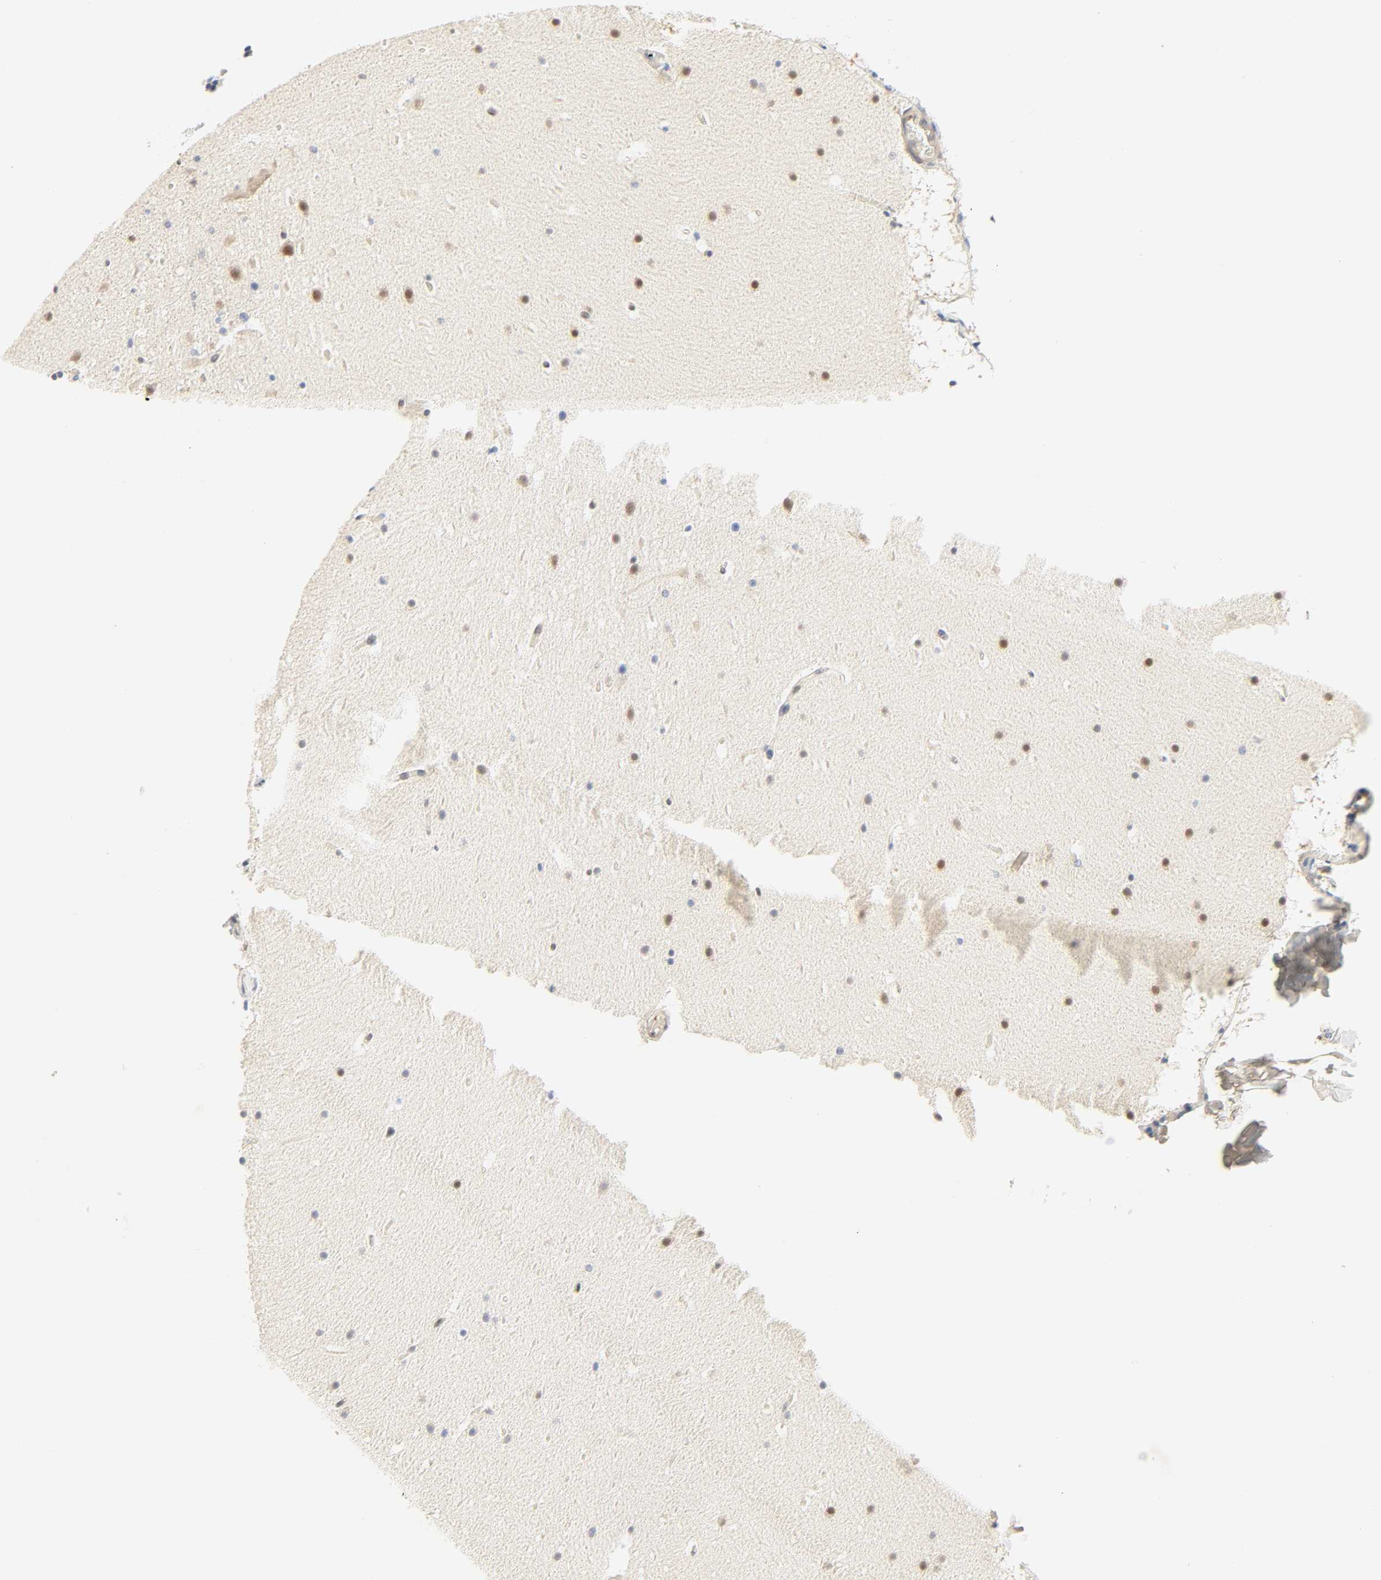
{"staining": {"intensity": "negative", "quantity": "none", "location": "none"}, "tissue": "cerebellum", "cell_type": "Cells in granular layer", "image_type": "normal", "snomed": [{"axis": "morphology", "description": "Normal tissue, NOS"}, {"axis": "topography", "description": "Cerebellum"}], "caption": "Cerebellum was stained to show a protein in brown. There is no significant staining in cells in granular layer.", "gene": "BORCS8", "patient": {"sex": "male", "age": 45}}